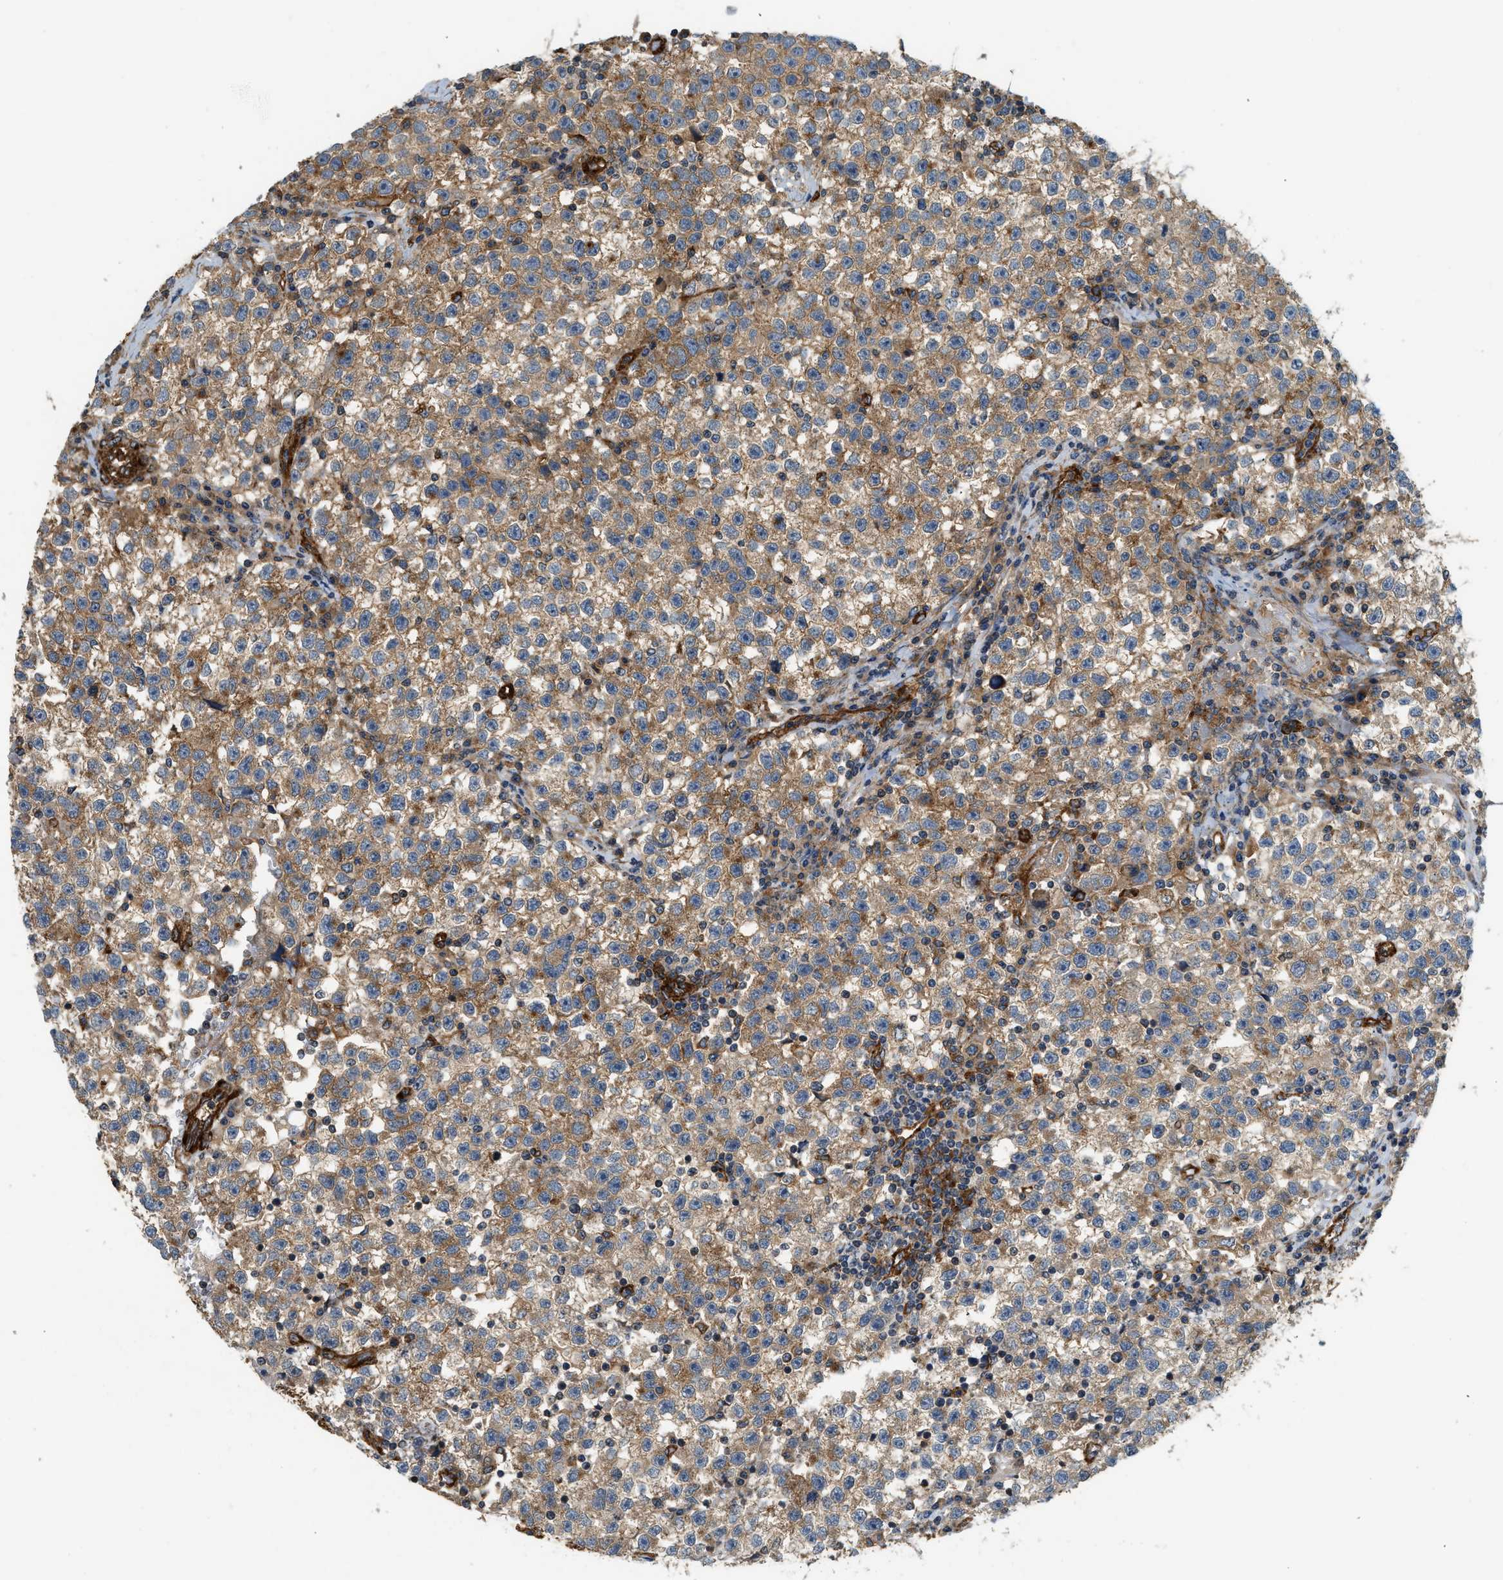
{"staining": {"intensity": "moderate", "quantity": ">75%", "location": "cytoplasmic/membranous"}, "tissue": "testis cancer", "cell_type": "Tumor cells", "image_type": "cancer", "snomed": [{"axis": "morphology", "description": "Seminoma, NOS"}, {"axis": "topography", "description": "Testis"}], "caption": "Protein expression analysis of human seminoma (testis) reveals moderate cytoplasmic/membranous expression in about >75% of tumor cells.", "gene": "HIP1", "patient": {"sex": "male", "age": 22}}